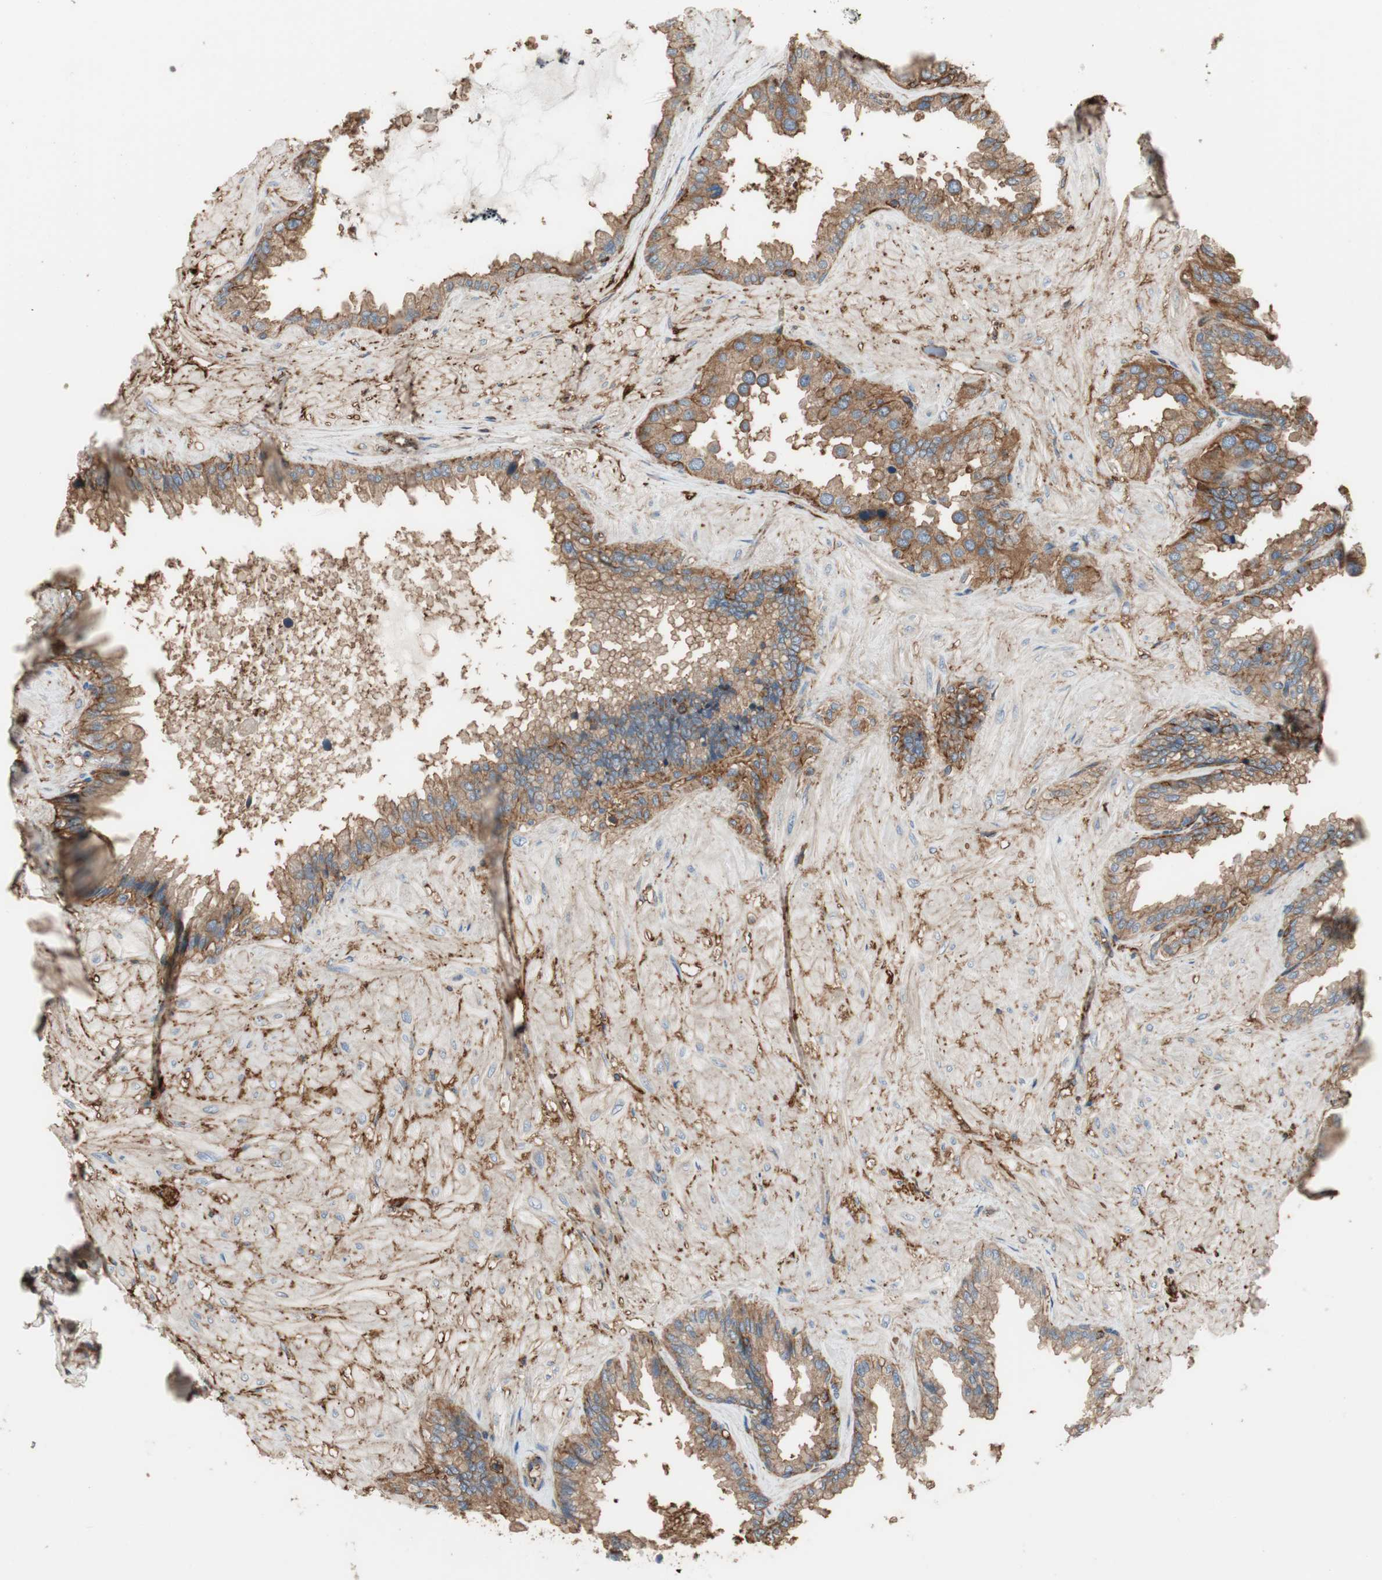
{"staining": {"intensity": "moderate", "quantity": ">75%", "location": "cytoplasmic/membranous"}, "tissue": "seminal vesicle", "cell_type": "Glandular cells", "image_type": "normal", "snomed": [{"axis": "morphology", "description": "Normal tissue, NOS"}, {"axis": "topography", "description": "Seminal veicle"}], "caption": "Protein staining shows moderate cytoplasmic/membranous expression in about >75% of glandular cells in benign seminal vesicle.", "gene": "IL1RL1", "patient": {"sex": "male", "age": 46}}